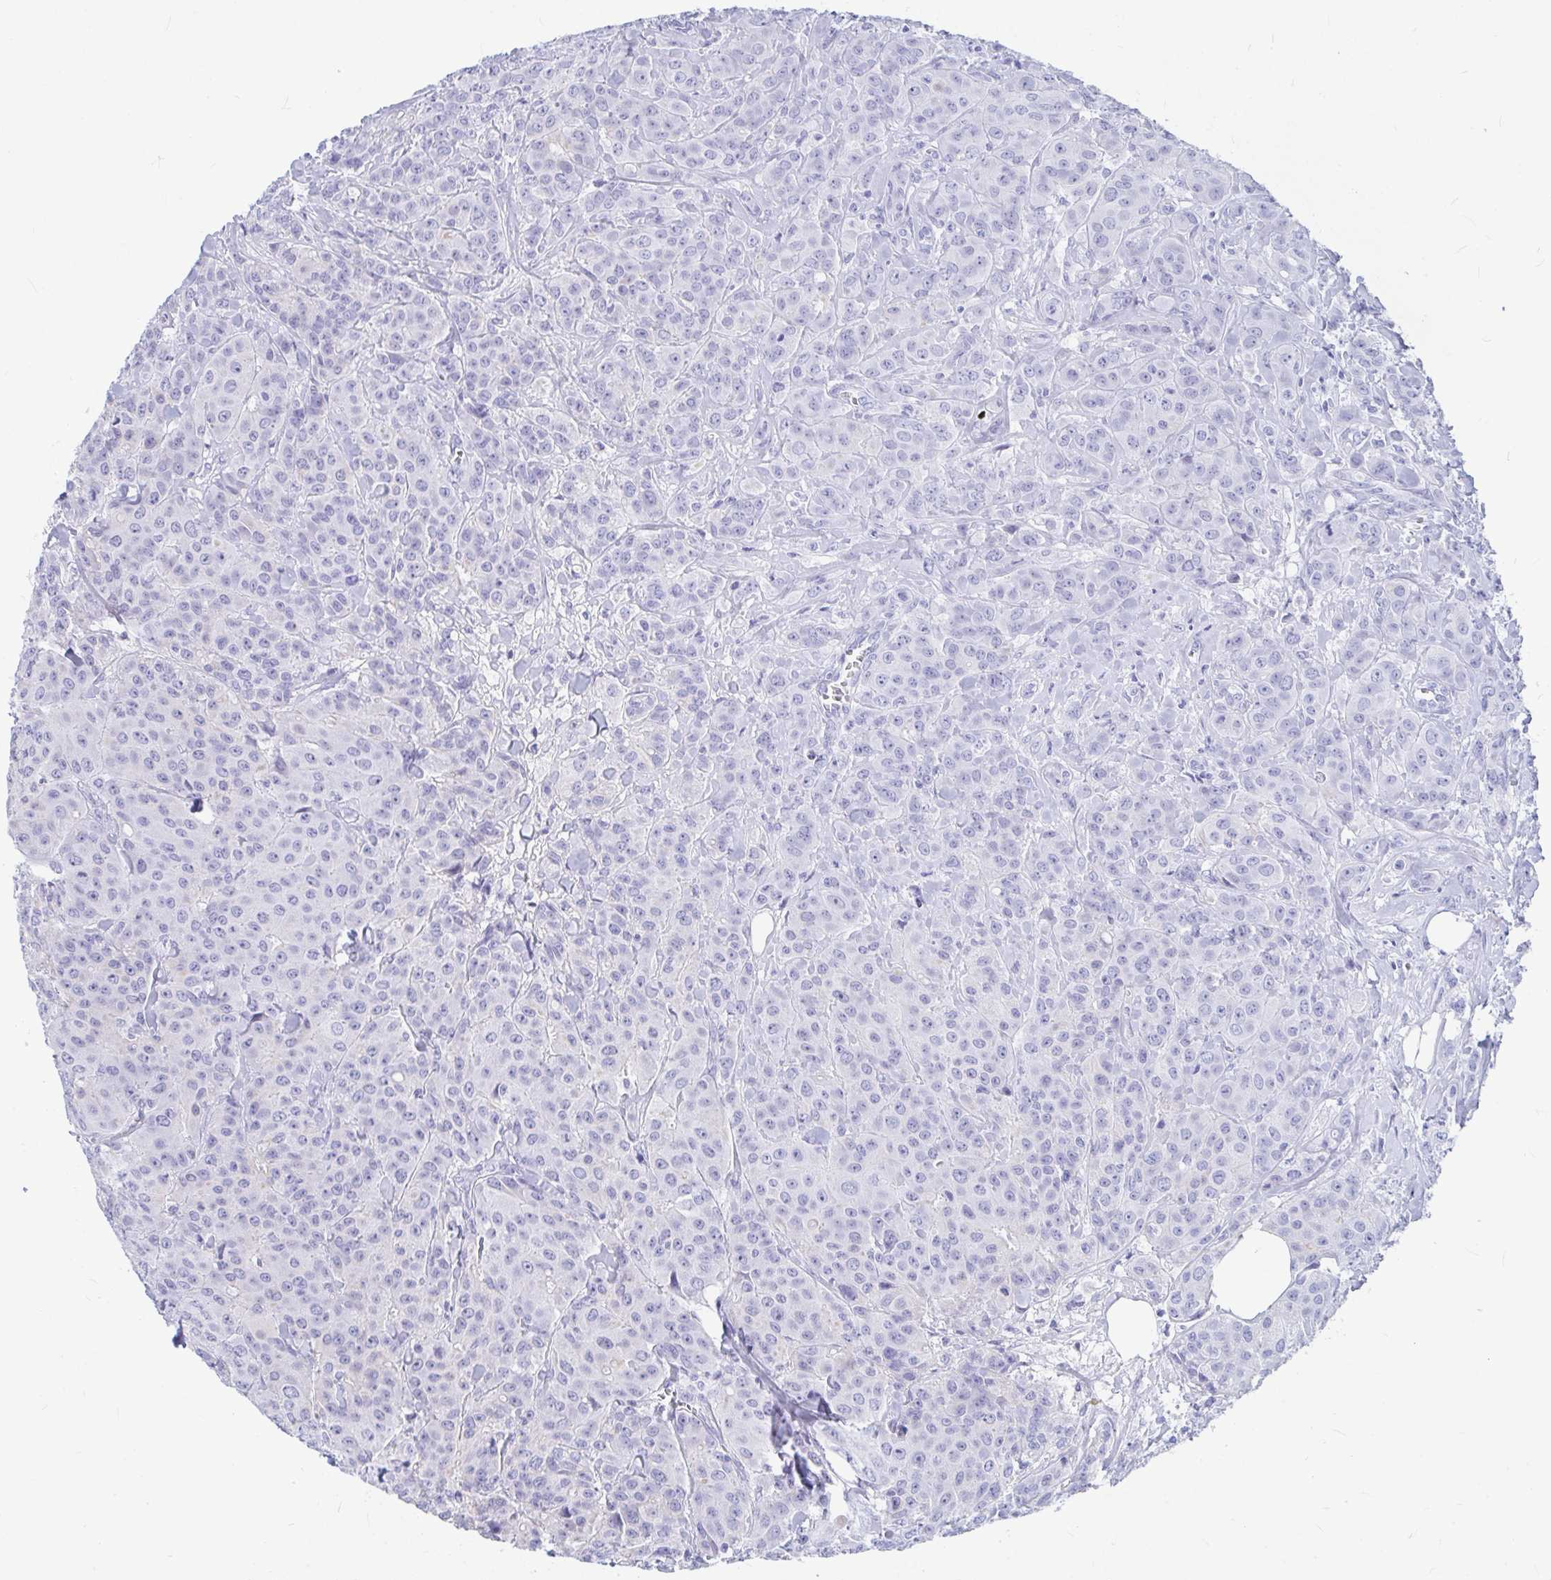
{"staining": {"intensity": "negative", "quantity": "none", "location": "none"}, "tissue": "breast cancer", "cell_type": "Tumor cells", "image_type": "cancer", "snomed": [{"axis": "morphology", "description": "Normal tissue, NOS"}, {"axis": "morphology", "description": "Duct carcinoma"}, {"axis": "topography", "description": "Breast"}], "caption": "Human breast infiltrating ductal carcinoma stained for a protein using immunohistochemistry shows no expression in tumor cells.", "gene": "OR5J2", "patient": {"sex": "female", "age": 43}}